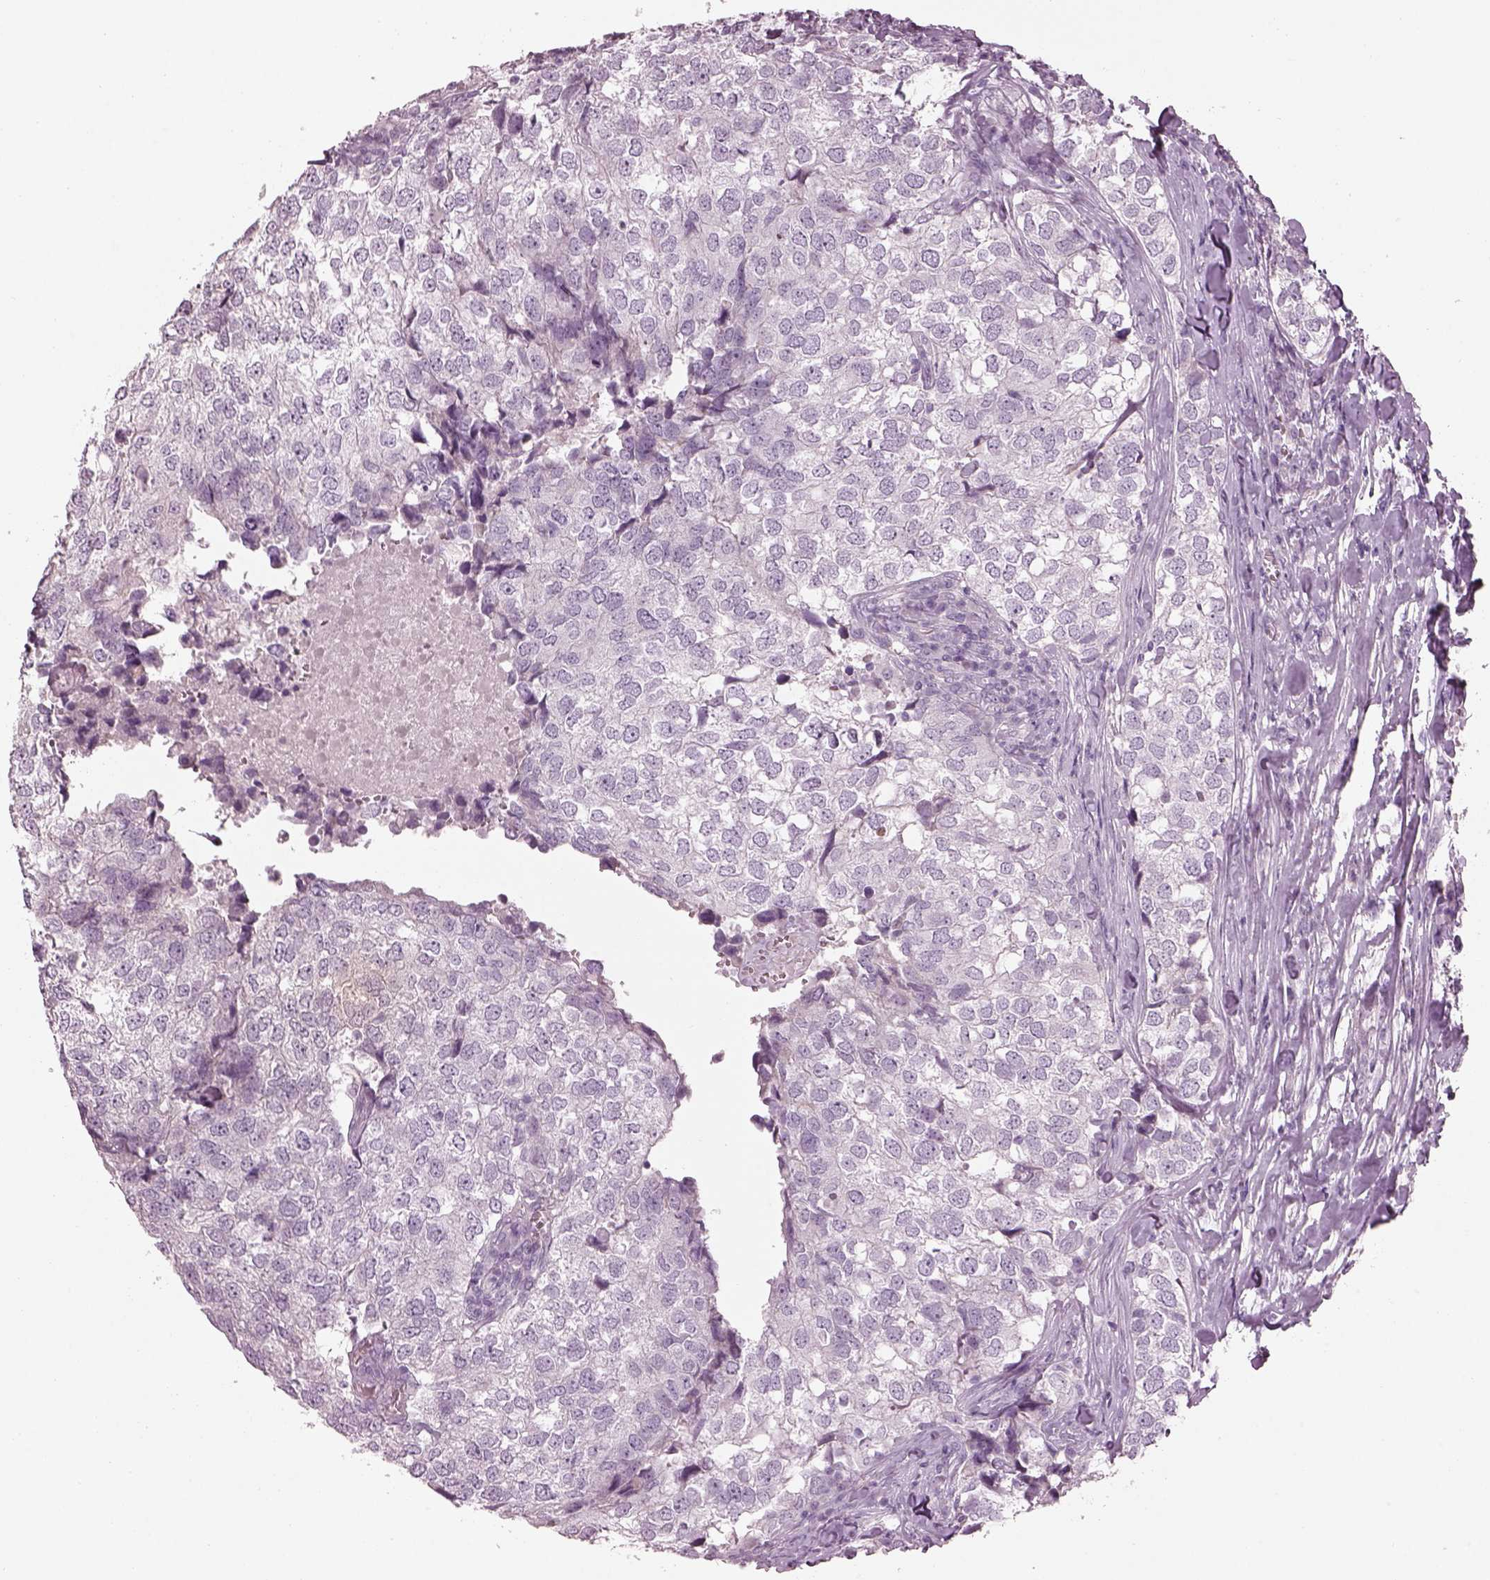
{"staining": {"intensity": "negative", "quantity": "none", "location": "none"}, "tissue": "breast cancer", "cell_type": "Tumor cells", "image_type": "cancer", "snomed": [{"axis": "morphology", "description": "Duct carcinoma"}, {"axis": "topography", "description": "Breast"}], "caption": "This is an immunohistochemistry image of human breast cancer (intraductal carcinoma). There is no staining in tumor cells.", "gene": "CACNG4", "patient": {"sex": "female", "age": 30}}